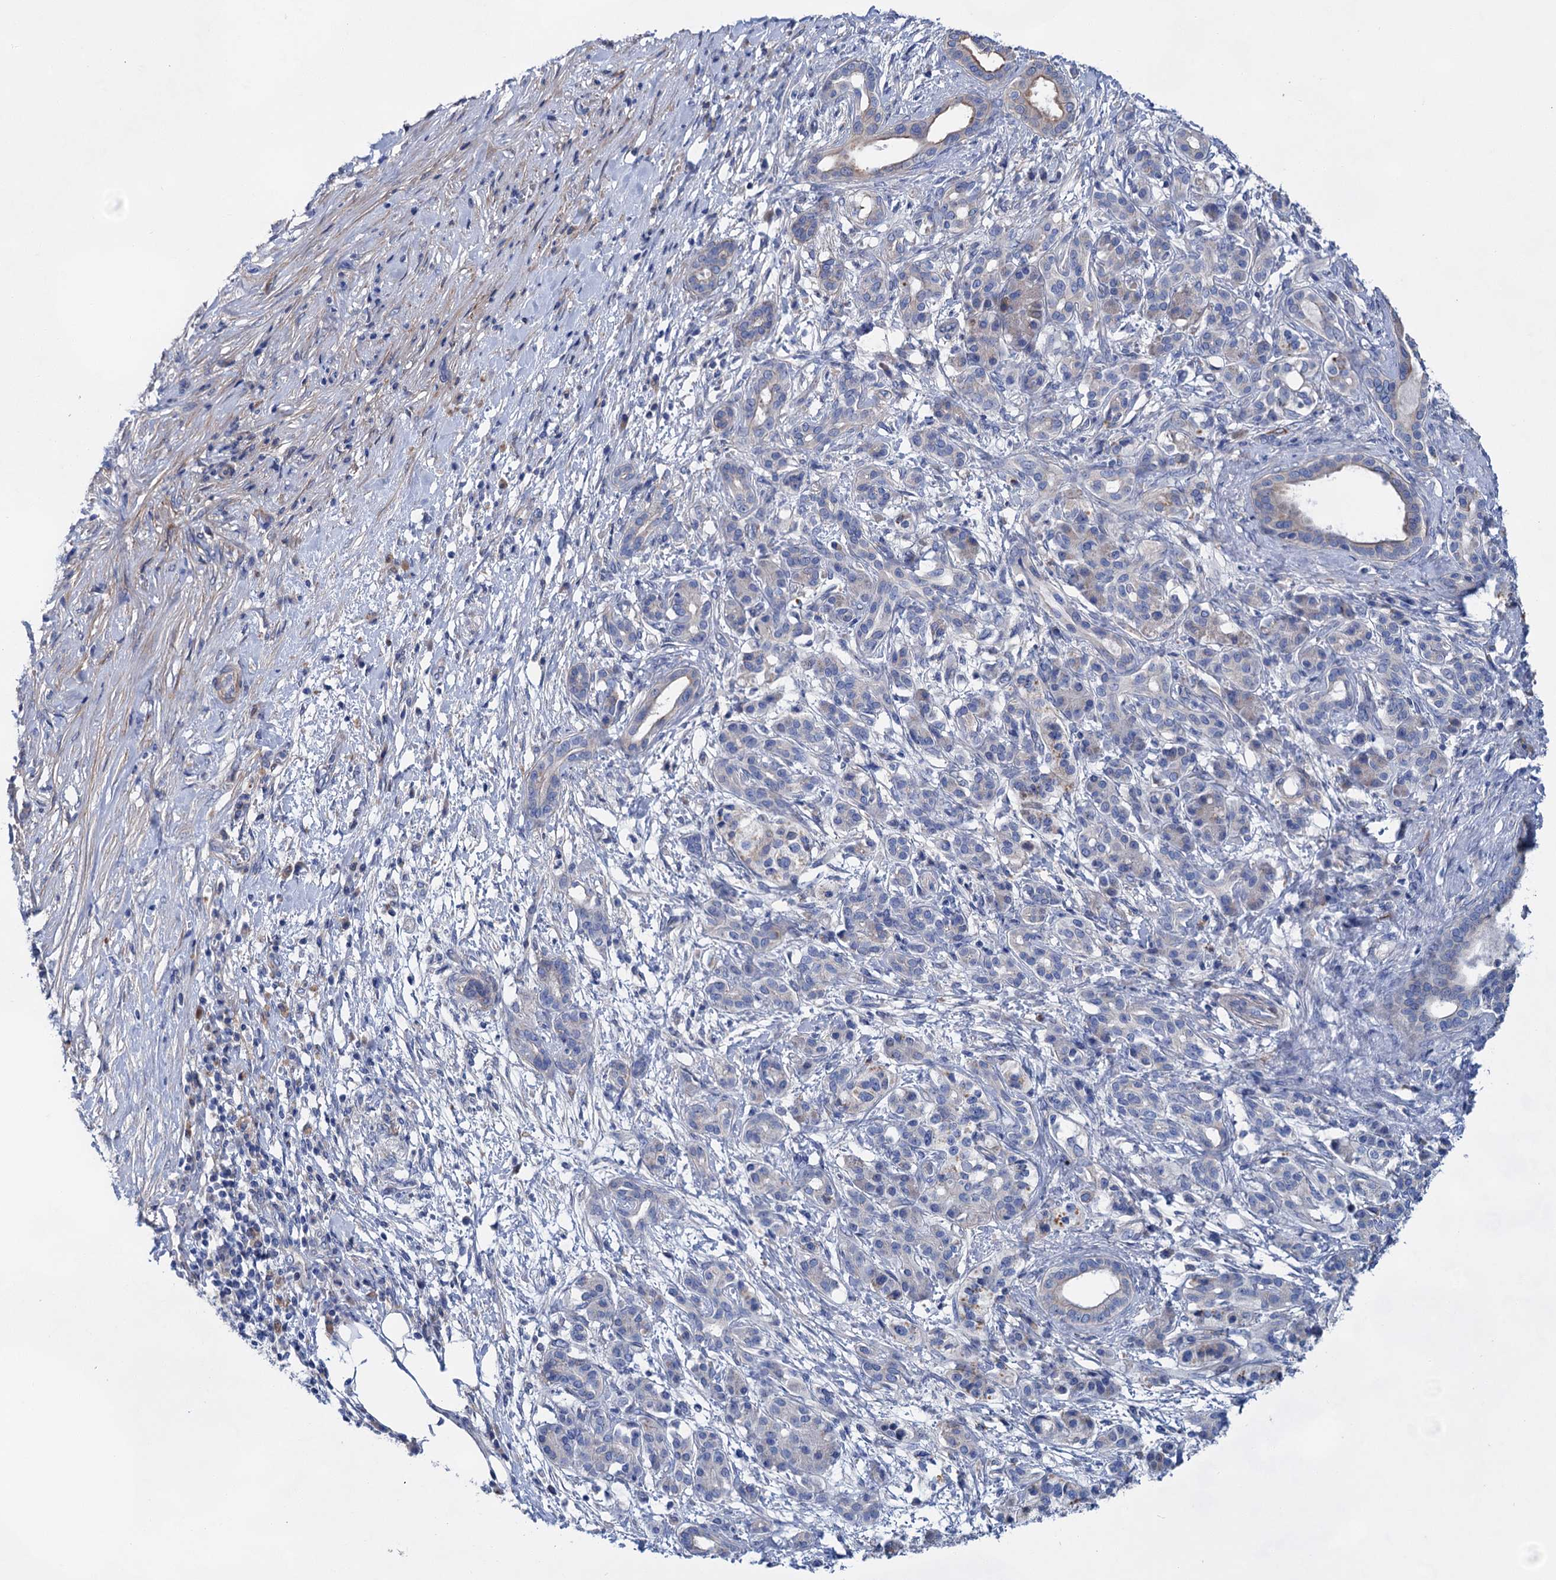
{"staining": {"intensity": "weak", "quantity": "<25%", "location": "cytoplasmic/membranous"}, "tissue": "pancreatic cancer", "cell_type": "Tumor cells", "image_type": "cancer", "snomed": [{"axis": "morphology", "description": "Adenocarcinoma, NOS"}, {"axis": "topography", "description": "Pancreas"}], "caption": "Protein analysis of pancreatic cancer (adenocarcinoma) exhibits no significant staining in tumor cells. (Immunohistochemistry, brightfield microscopy, high magnification).", "gene": "GPR155", "patient": {"sex": "female", "age": 55}}